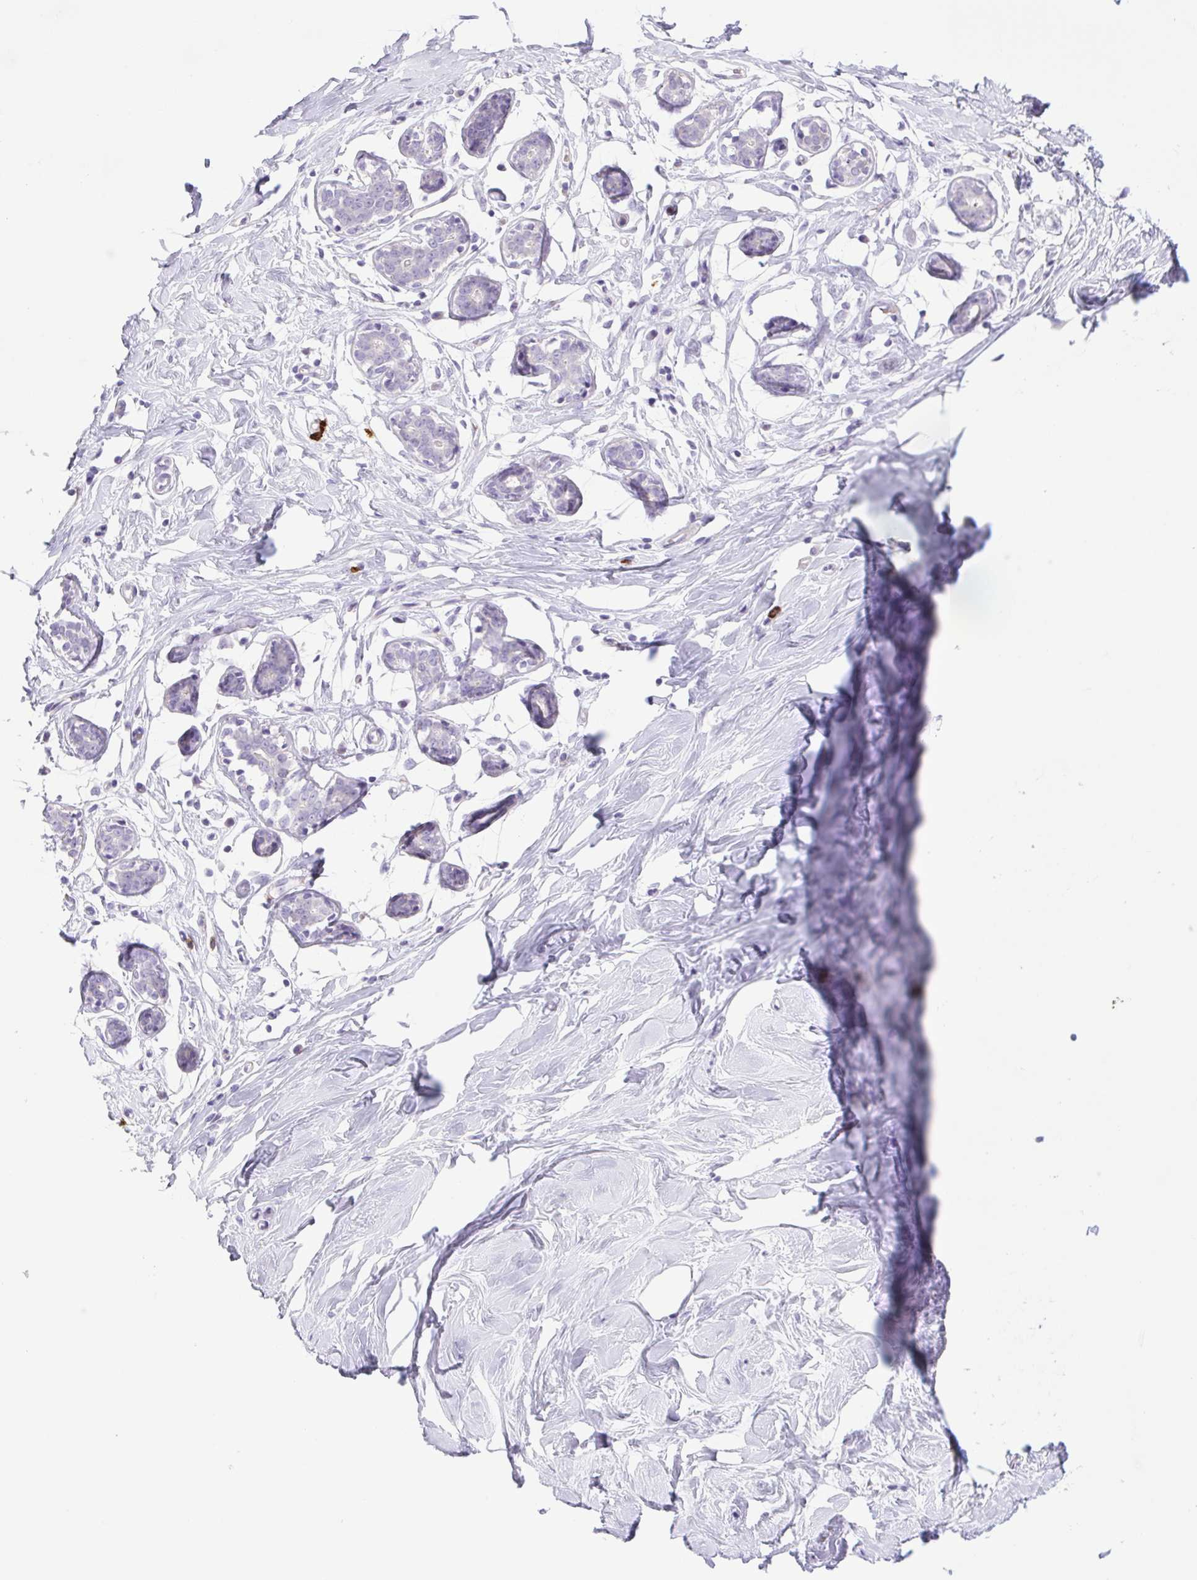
{"staining": {"intensity": "negative", "quantity": "none", "location": "none"}, "tissue": "breast", "cell_type": "Adipocytes", "image_type": "normal", "snomed": [{"axis": "morphology", "description": "Normal tissue, NOS"}, {"axis": "topography", "description": "Breast"}], "caption": "DAB (3,3'-diaminobenzidine) immunohistochemical staining of normal human breast shows no significant positivity in adipocytes. (Immunohistochemistry, brightfield microscopy, high magnification).", "gene": "FAM177B", "patient": {"sex": "female", "age": 27}}